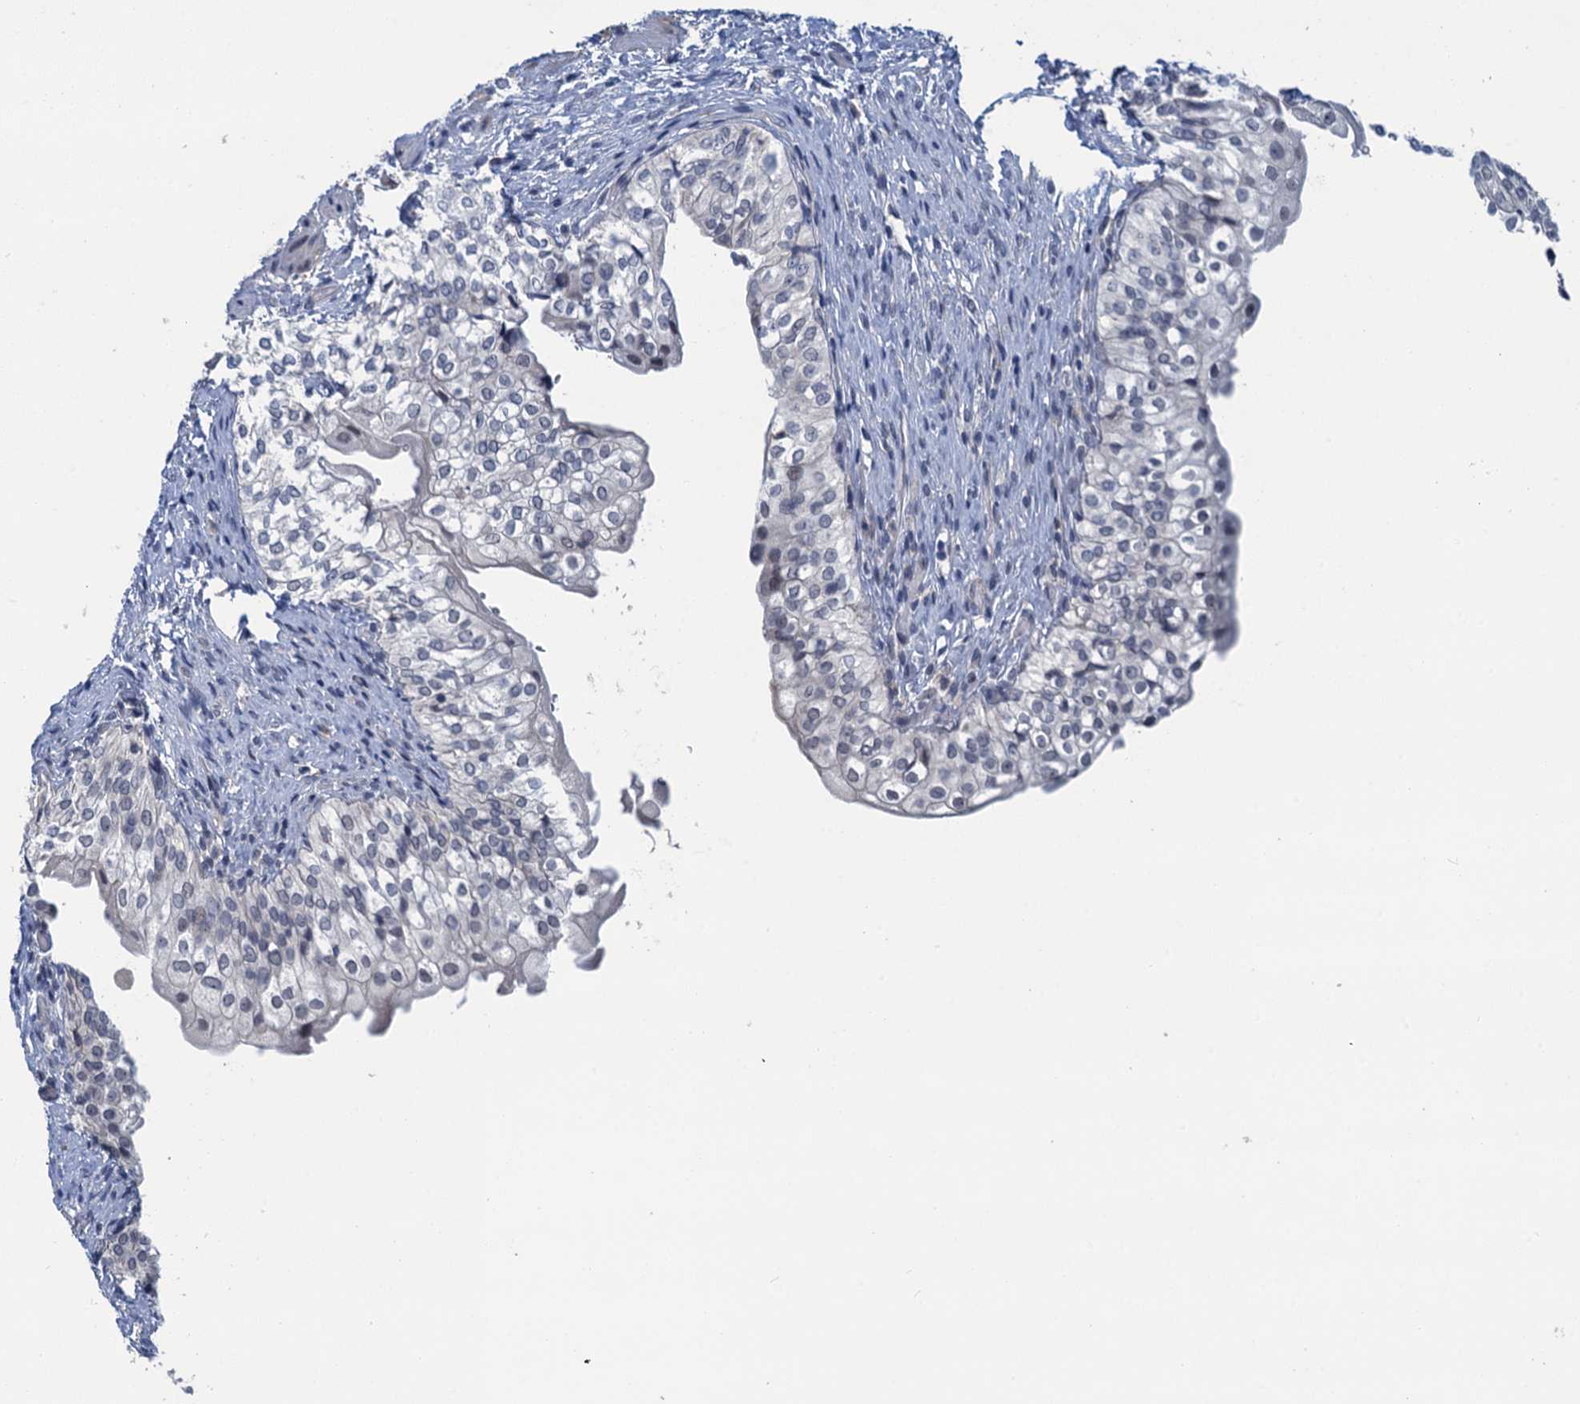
{"staining": {"intensity": "negative", "quantity": "none", "location": "none"}, "tissue": "urinary bladder", "cell_type": "Urothelial cells", "image_type": "normal", "snomed": [{"axis": "morphology", "description": "Normal tissue, NOS"}, {"axis": "topography", "description": "Urinary bladder"}], "caption": "High power microscopy image of an immunohistochemistry photomicrograph of benign urinary bladder, revealing no significant staining in urothelial cells.", "gene": "MRFAP1", "patient": {"sex": "male", "age": 55}}